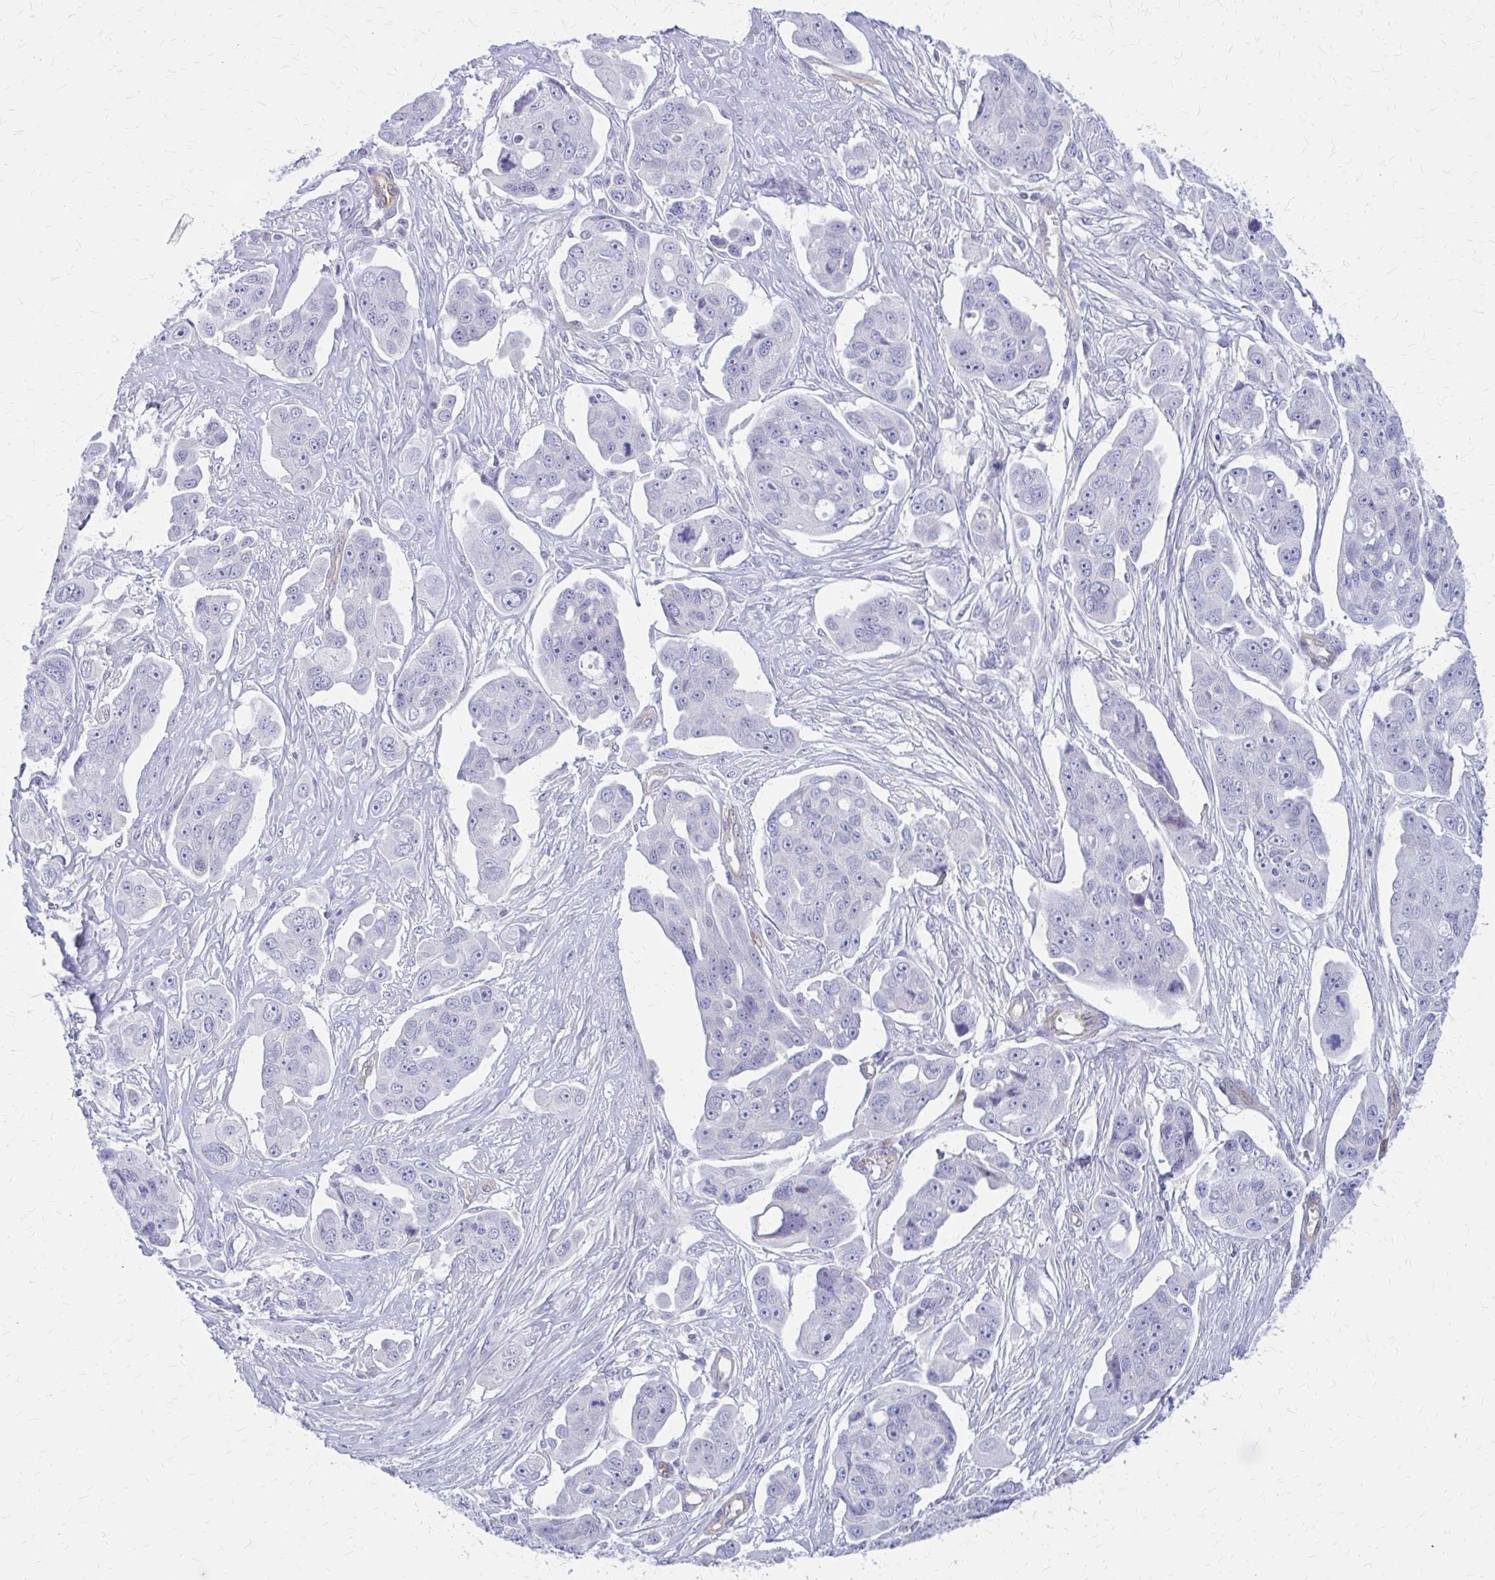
{"staining": {"intensity": "negative", "quantity": "none", "location": "none"}, "tissue": "ovarian cancer", "cell_type": "Tumor cells", "image_type": "cancer", "snomed": [{"axis": "morphology", "description": "Carcinoma, endometroid"}, {"axis": "topography", "description": "Ovary"}], "caption": "The micrograph shows no significant positivity in tumor cells of endometroid carcinoma (ovarian).", "gene": "CLIC2", "patient": {"sex": "female", "age": 70}}